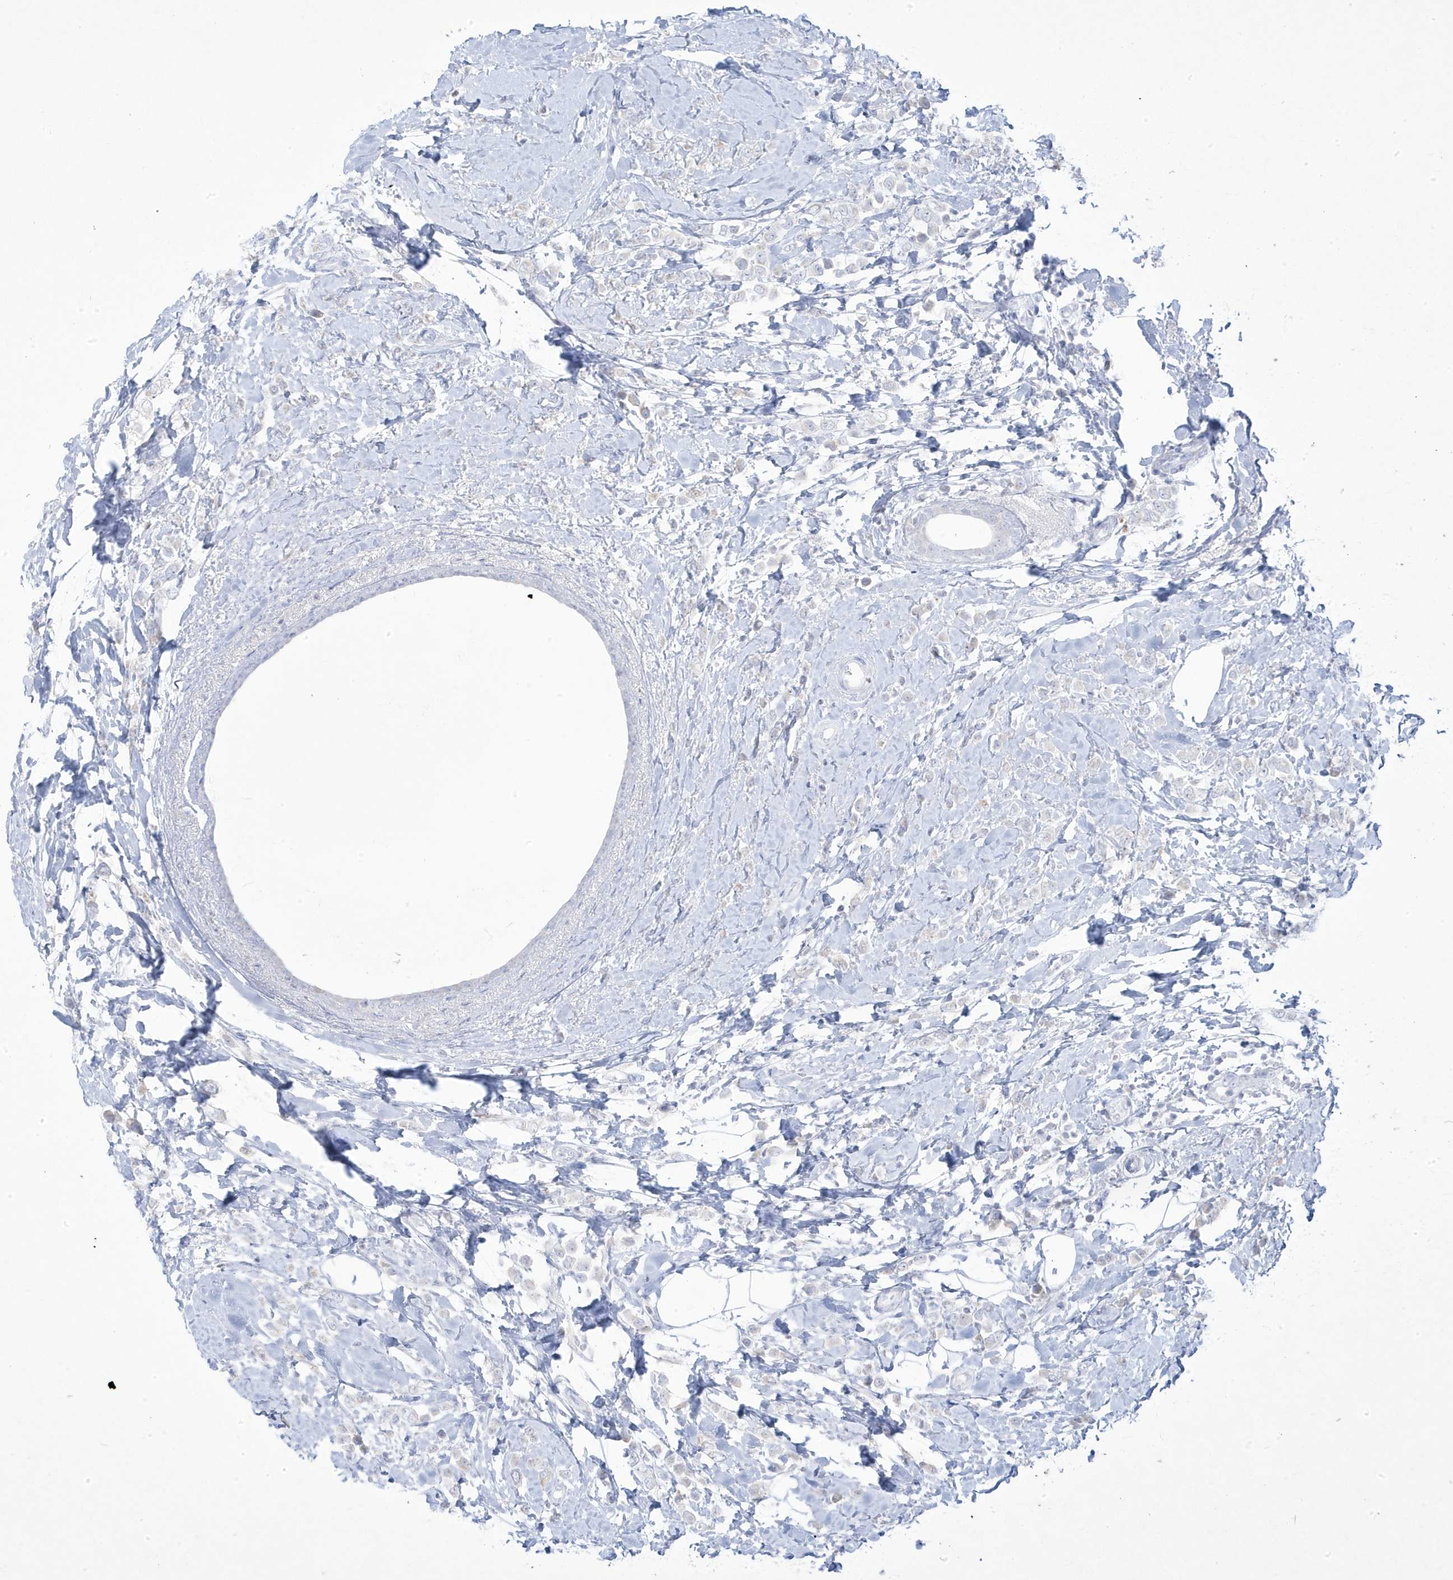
{"staining": {"intensity": "negative", "quantity": "none", "location": "none"}, "tissue": "breast cancer", "cell_type": "Tumor cells", "image_type": "cancer", "snomed": [{"axis": "morphology", "description": "Lobular carcinoma"}, {"axis": "topography", "description": "Breast"}], "caption": "High power microscopy image of an immunohistochemistry (IHC) micrograph of breast cancer (lobular carcinoma), revealing no significant expression in tumor cells.", "gene": "ADAMTSL3", "patient": {"sex": "female", "age": 47}}